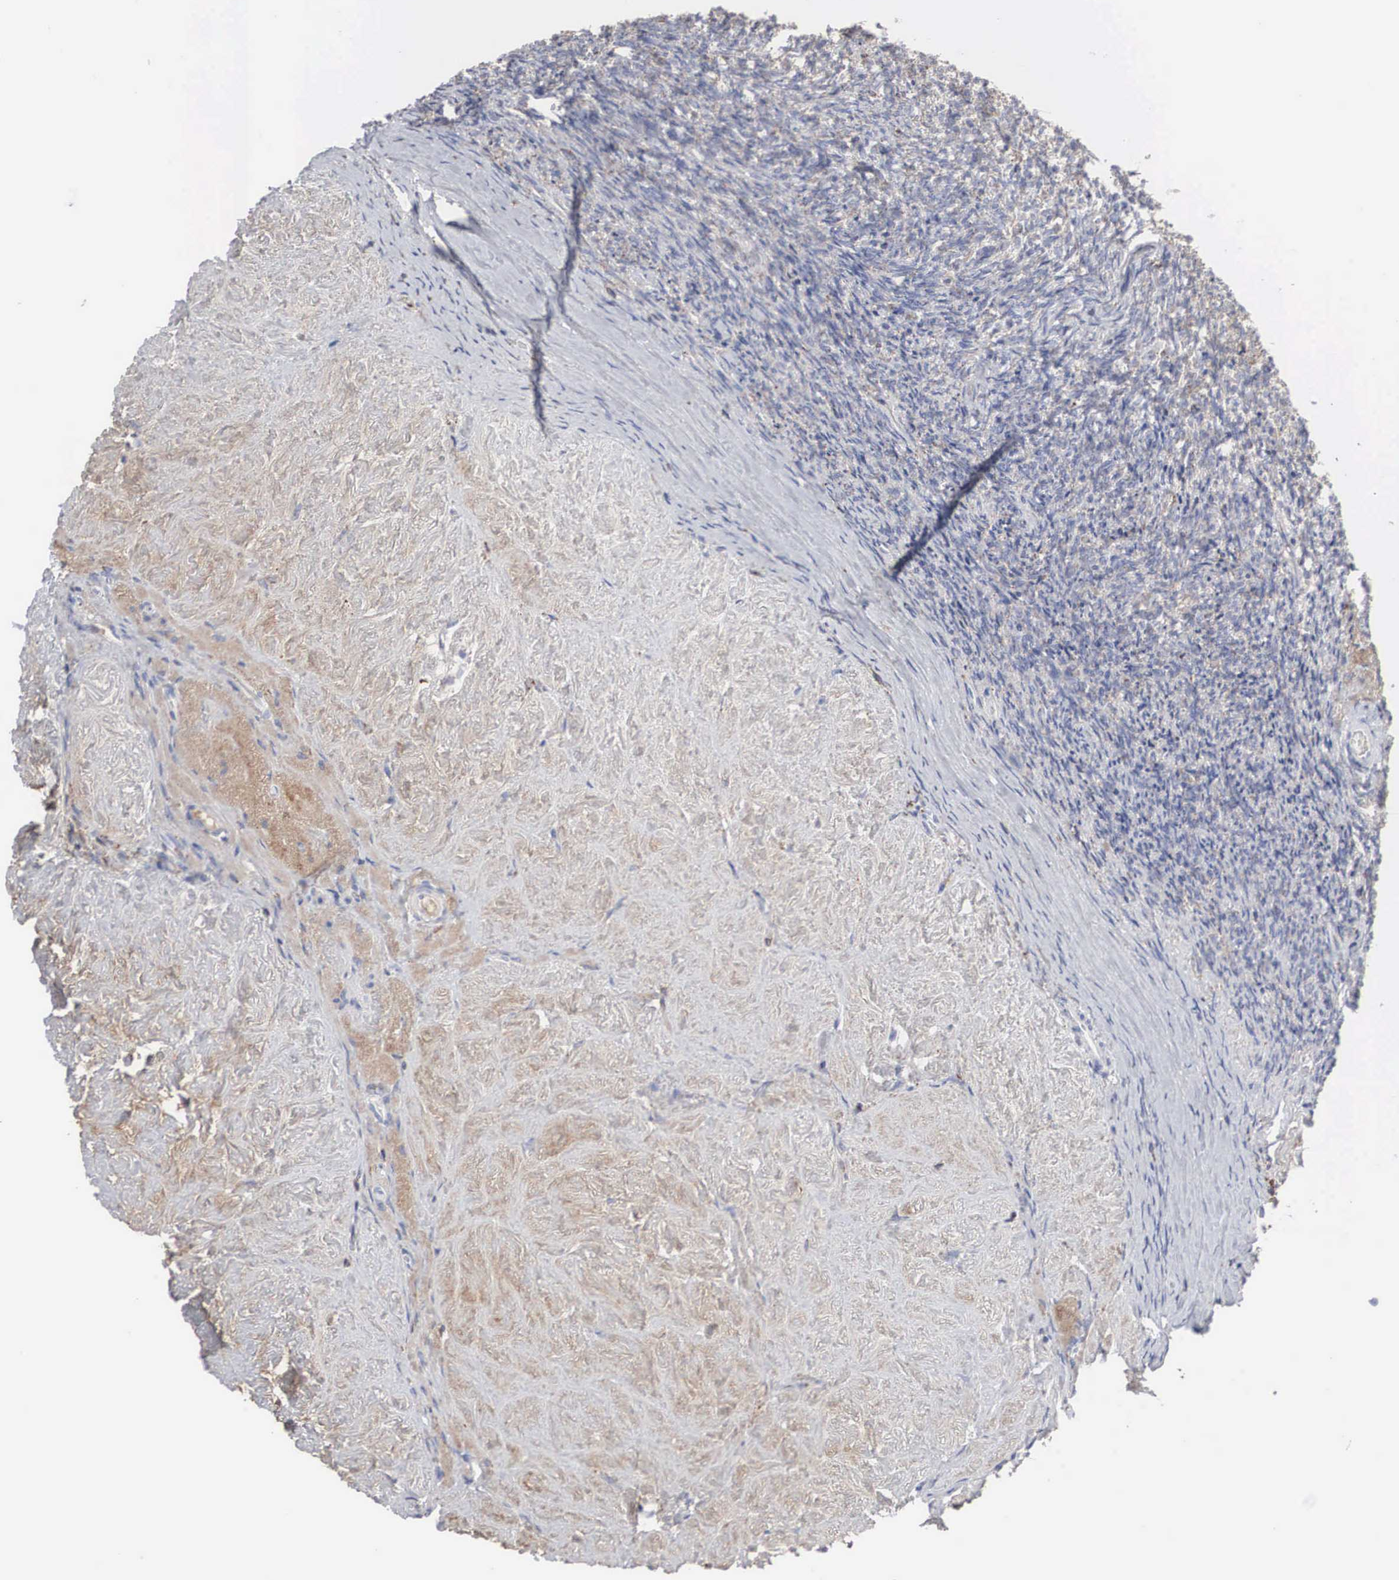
{"staining": {"intensity": "moderate", "quantity": ">75%", "location": "cytoplasmic/membranous"}, "tissue": "ovary", "cell_type": "Follicle cells", "image_type": "normal", "snomed": [{"axis": "morphology", "description": "Normal tissue, NOS"}, {"axis": "topography", "description": "Ovary"}], "caption": "Immunohistochemistry of unremarkable human ovary shows medium levels of moderate cytoplasmic/membranous positivity in about >75% of follicle cells.", "gene": "LGALS3BP", "patient": {"sex": "female", "age": 53}}